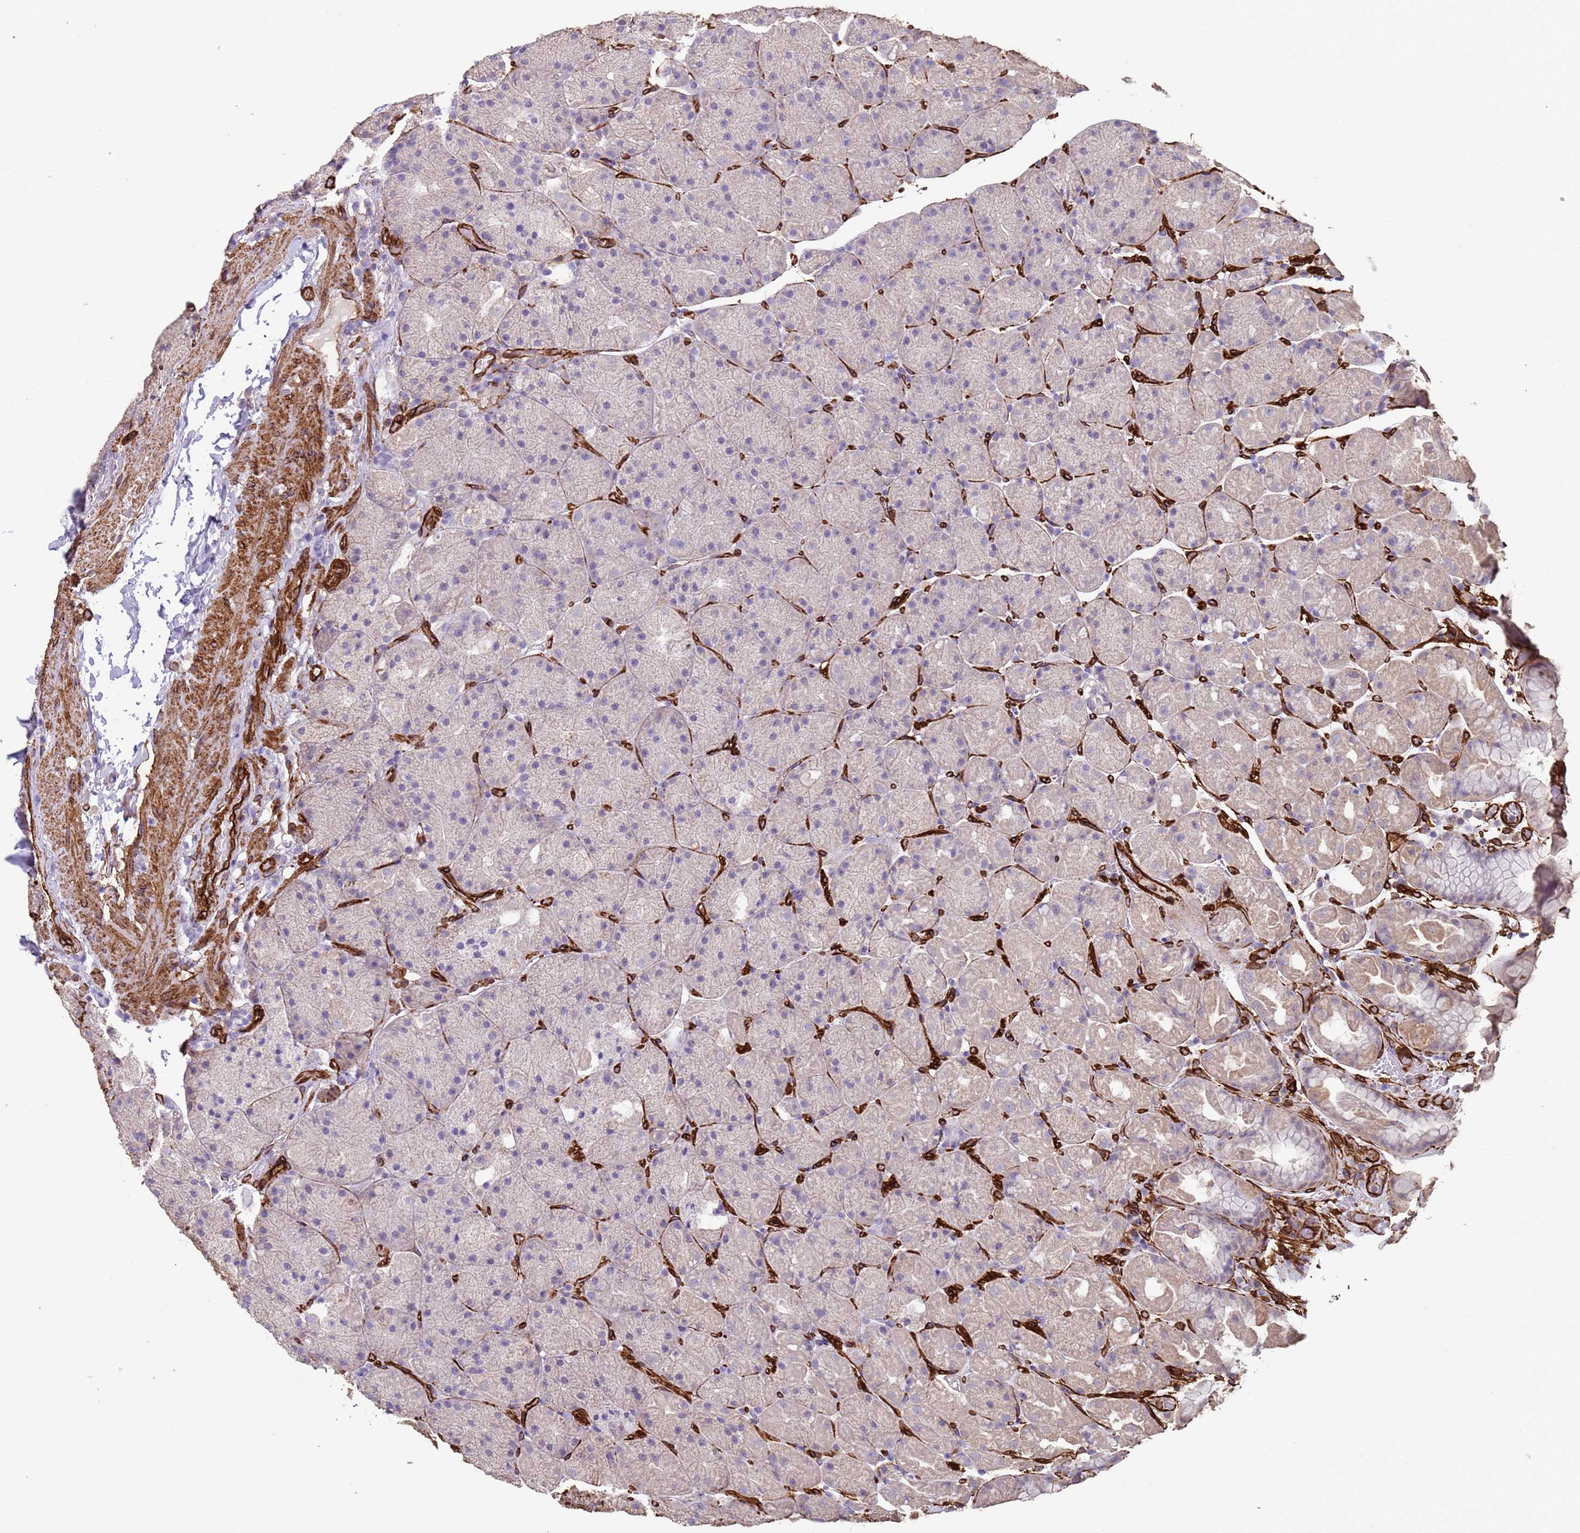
{"staining": {"intensity": "moderate", "quantity": "<25%", "location": "cytoplasmic/membranous"}, "tissue": "stomach", "cell_type": "Glandular cells", "image_type": "normal", "snomed": [{"axis": "morphology", "description": "Normal tissue, NOS"}, {"axis": "topography", "description": "Stomach, upper"}, {"axis": "topography", "description": "Stomach, lower"}], "caption": "This photomicrograph exhibits immunohistochemistry (IHC) staining of unremarkable stomach, with low moderate cytoplasmic/membranous staining in about <25% of glandular cells.", "gene": "GASK1A", "patient": {"sex": "male", "age": 67}}